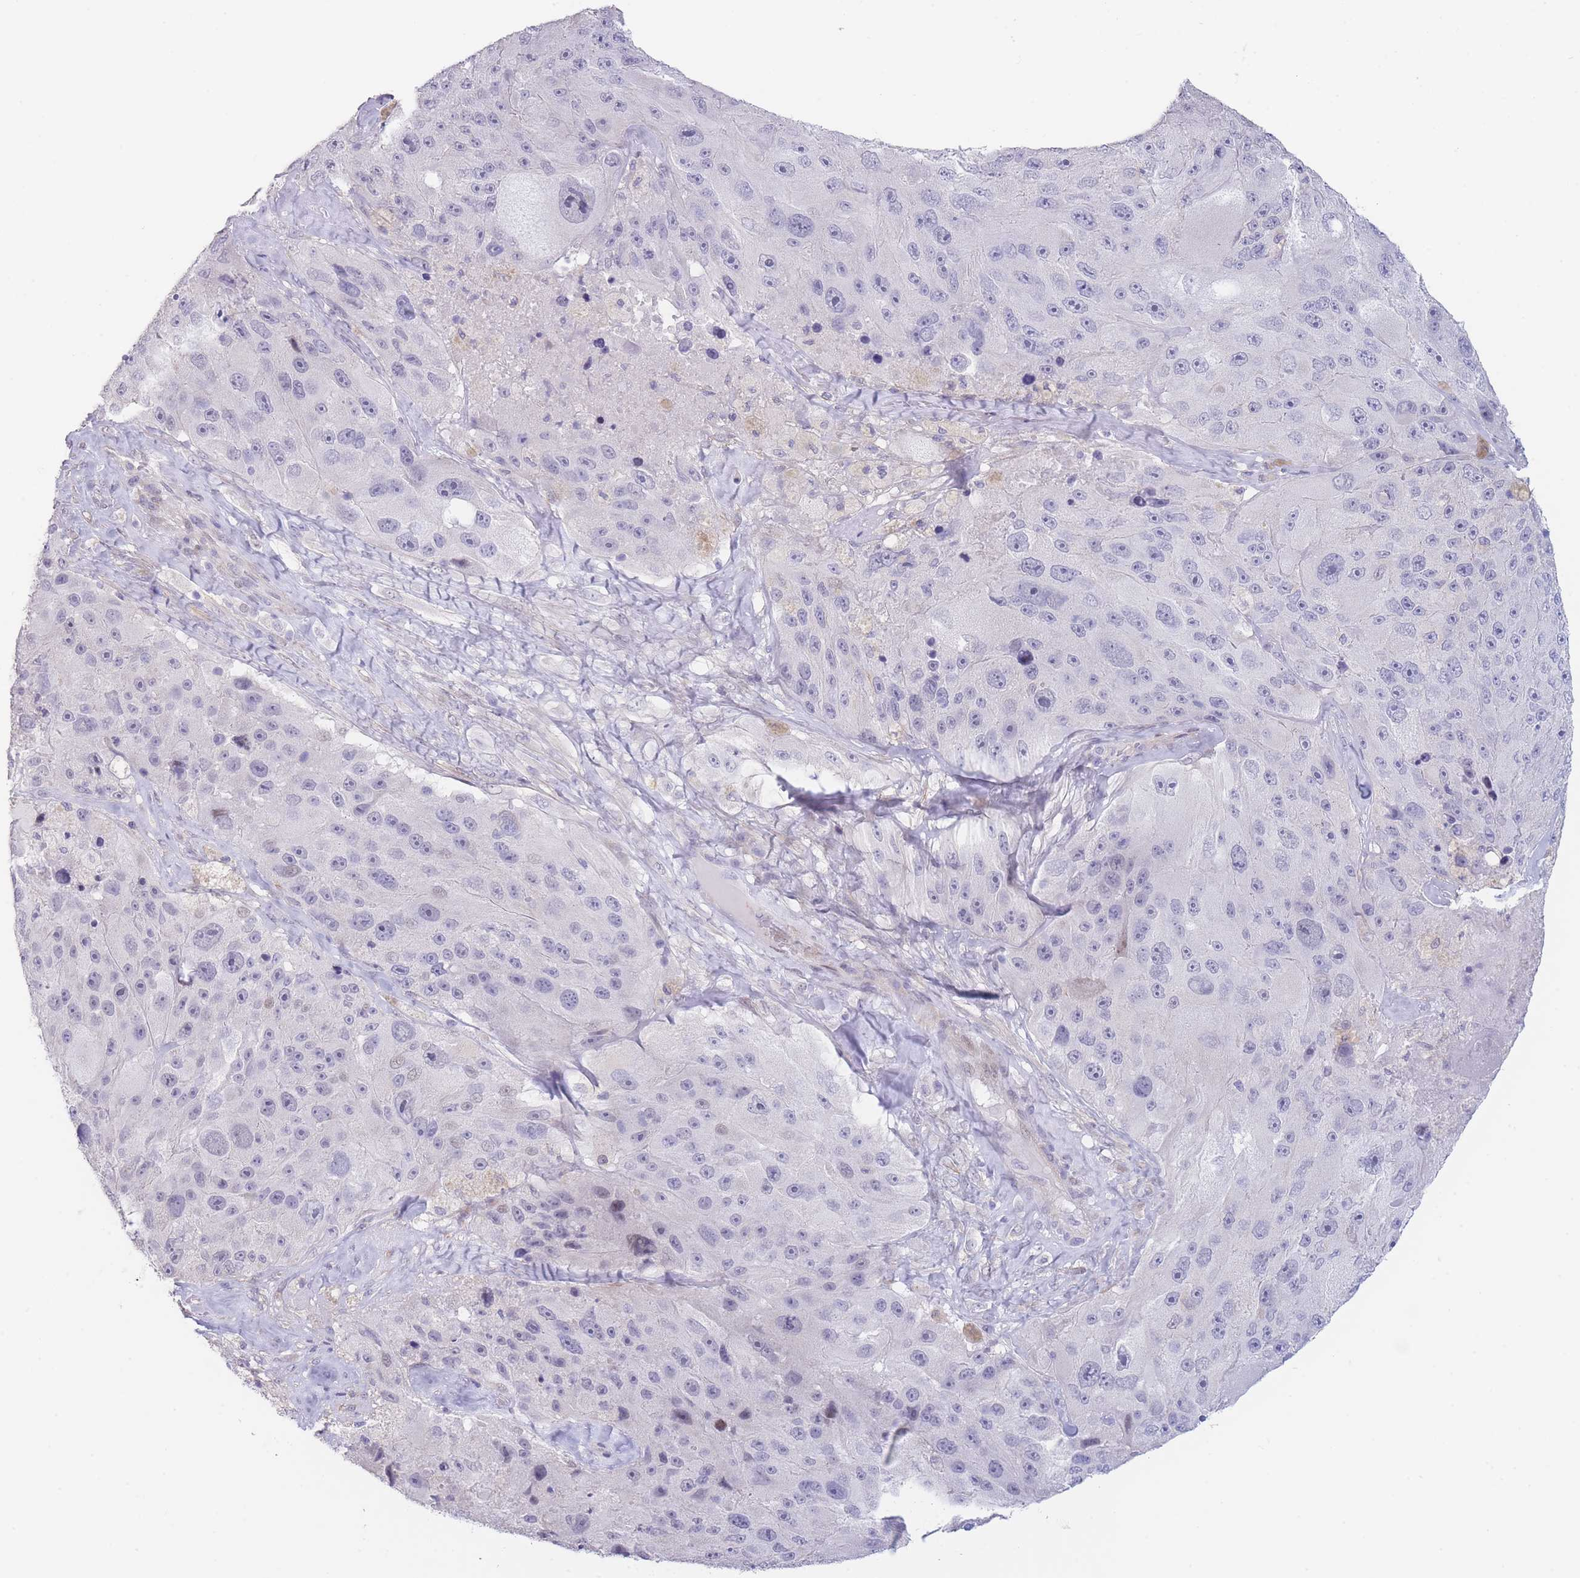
{"staining": {"intensity": "negative", "quantity": "none", "location": "none"}, "tissue": "melanoma", "cell_type": "Tumor cells", "image_type": "cancer", "snomed": [{"axis": "morphology", "description": "Malignant melanoma, Metastatic site"}, {"axis": "topography", "description": "Lymph node"}], "caption": "Immunohistochemistry of human malignant melanoma (metastatic site) displays no staining in tumor cells.", "gene": "ASAP3", "patient": {"sex": "male", "age": 62}}